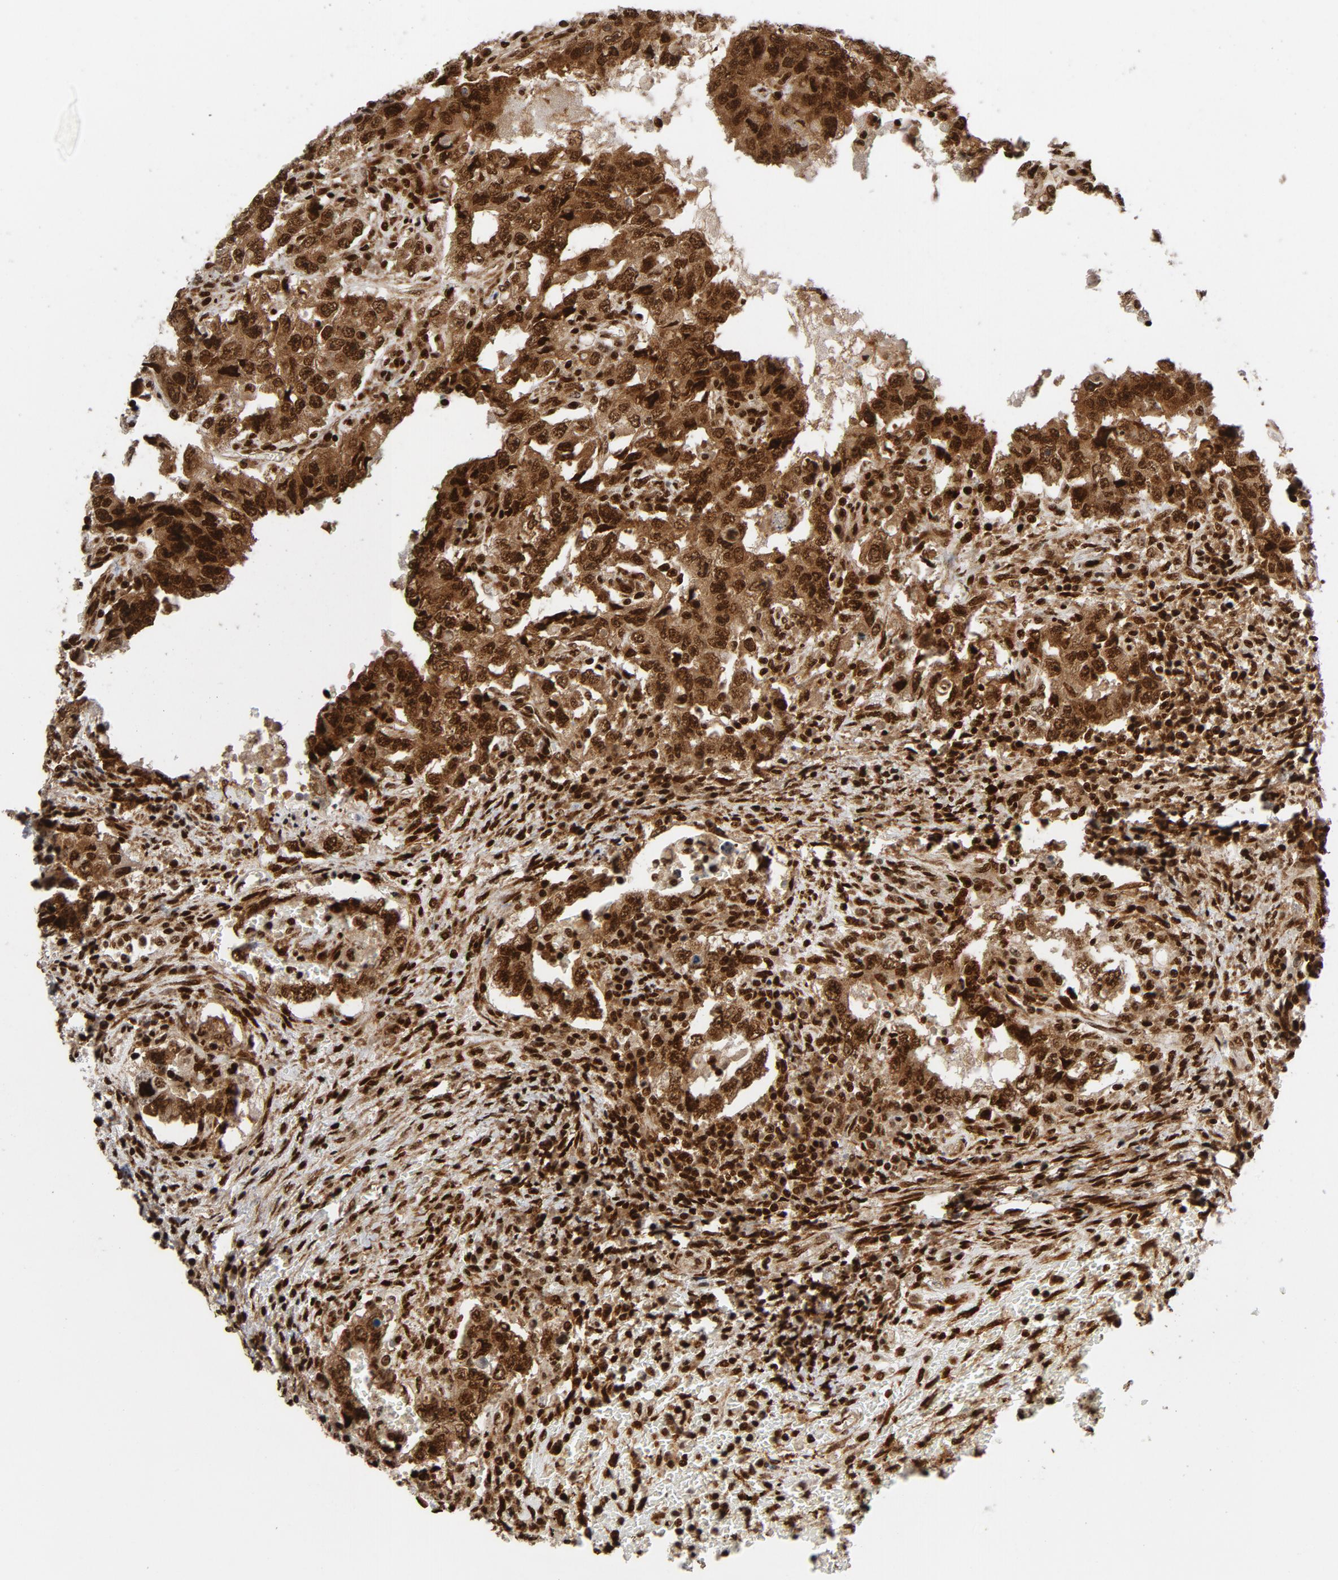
{"staining": {"intensity": "strong", "quantity": ">75%", "location": "cytoplasmic/membranous,nuclear"}, "tissue": "testis cancer", "cell_type": "Tumor cells", "image_type": "cancer", "snomed": [{"axis": "morphology", "description": "Carcinoma, Embryonal, NOS"}, {"axis": "topography", "description": "Testis"}], "caption": "Brown immunohistochemical staining in testis cancer displays strong cytoplasmic/membranous and nuclear expression in approximately >75% of tumor cells. Using DAB (3,3'-diaminobenzidine) (brown) and hematoxylin (blue) stains, captured at high magnification using brightfield microscopy.", "gene": "NFYB", "patient": {"sex": "male", "age": 26}}